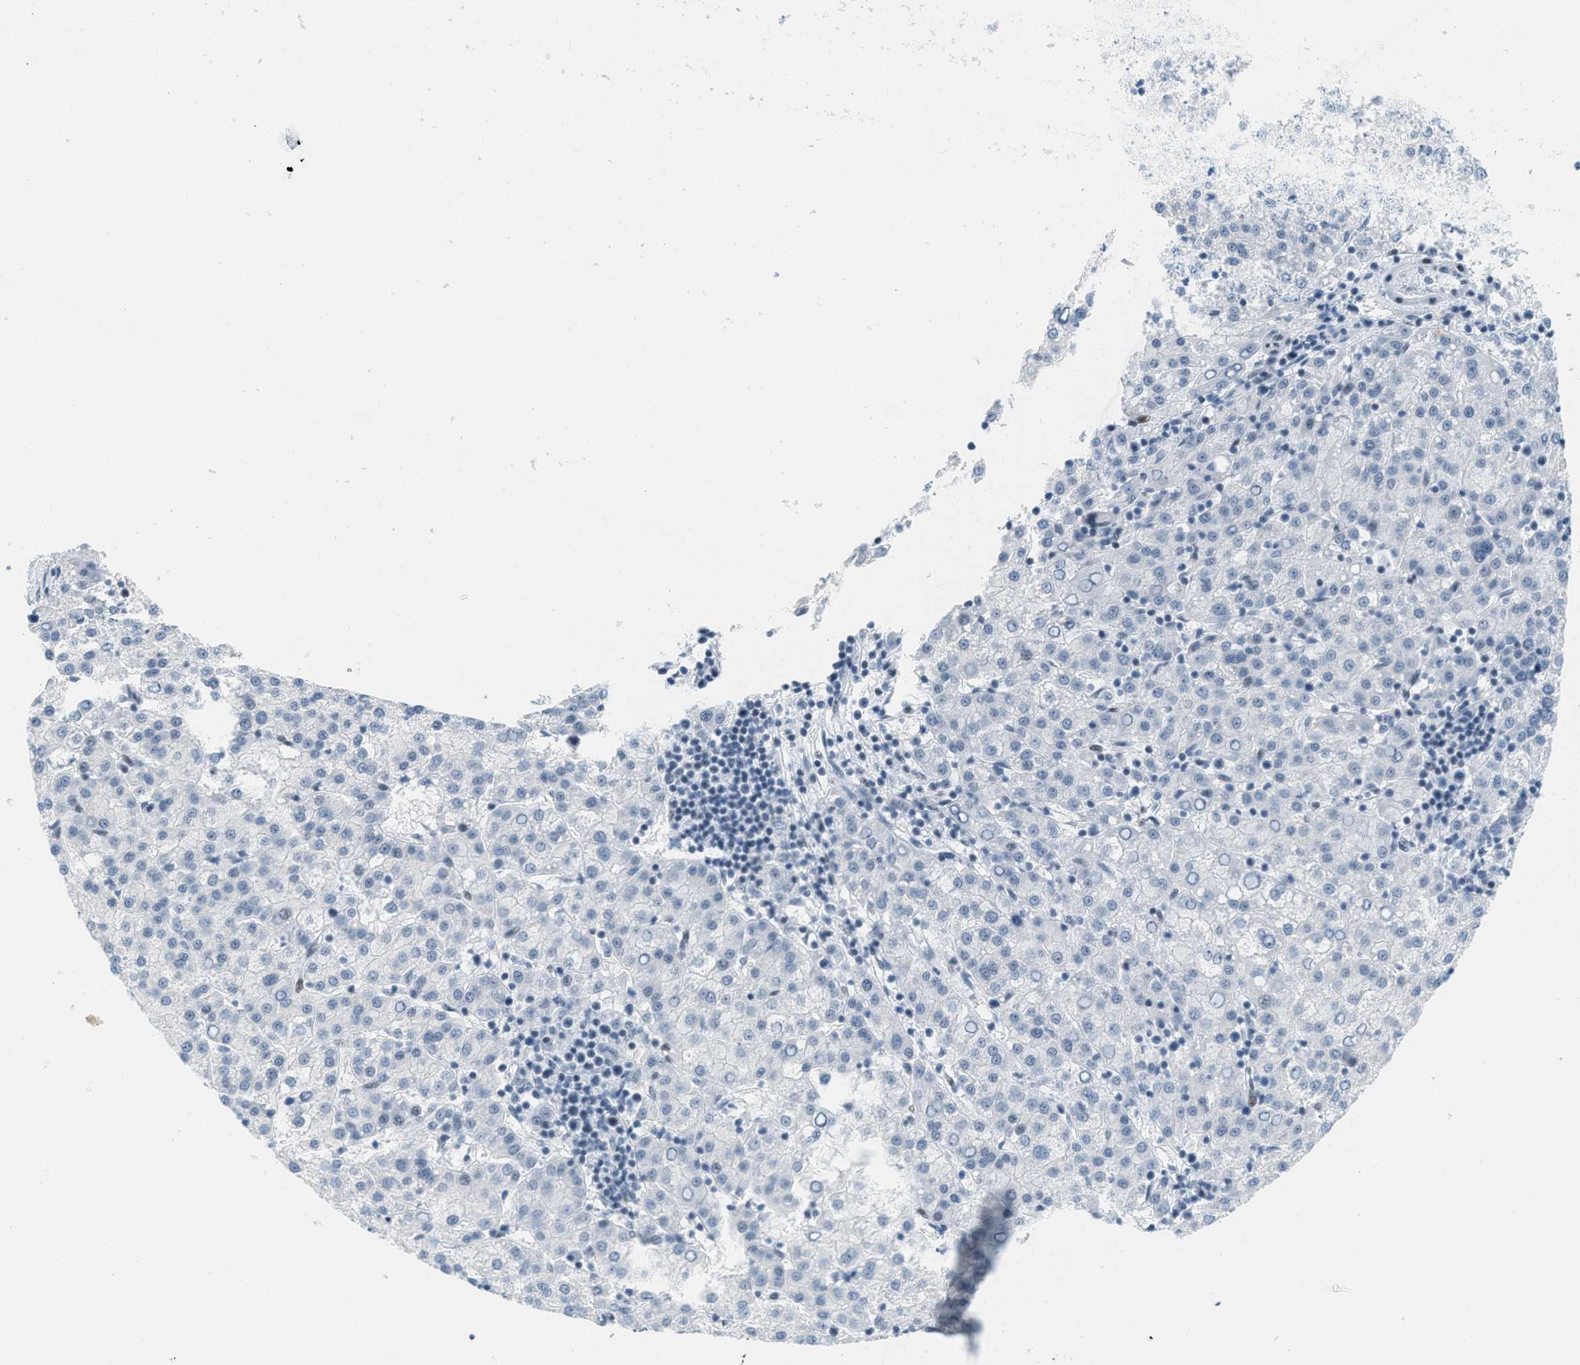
{"staining": {"intensity": "negative", "quantity": "none", "location": "none"}, "tissue": "liver cancer", "cell_type": "Tumor cells", "image_type": "cancer", "snomed": [{"axis": "morphology", "description": "Carcinoma, Hepatocellular, NOS"}, {"axis": "topography", "description": "Liver"}], "caption": "High power microscopy micrograph of an IHC photomicrograph of liver hepatocellular carcinoma, revealing no significant expression in tumor cells.", "gene": "PBX1", "patient": {"sex": "female", "age": 58}}